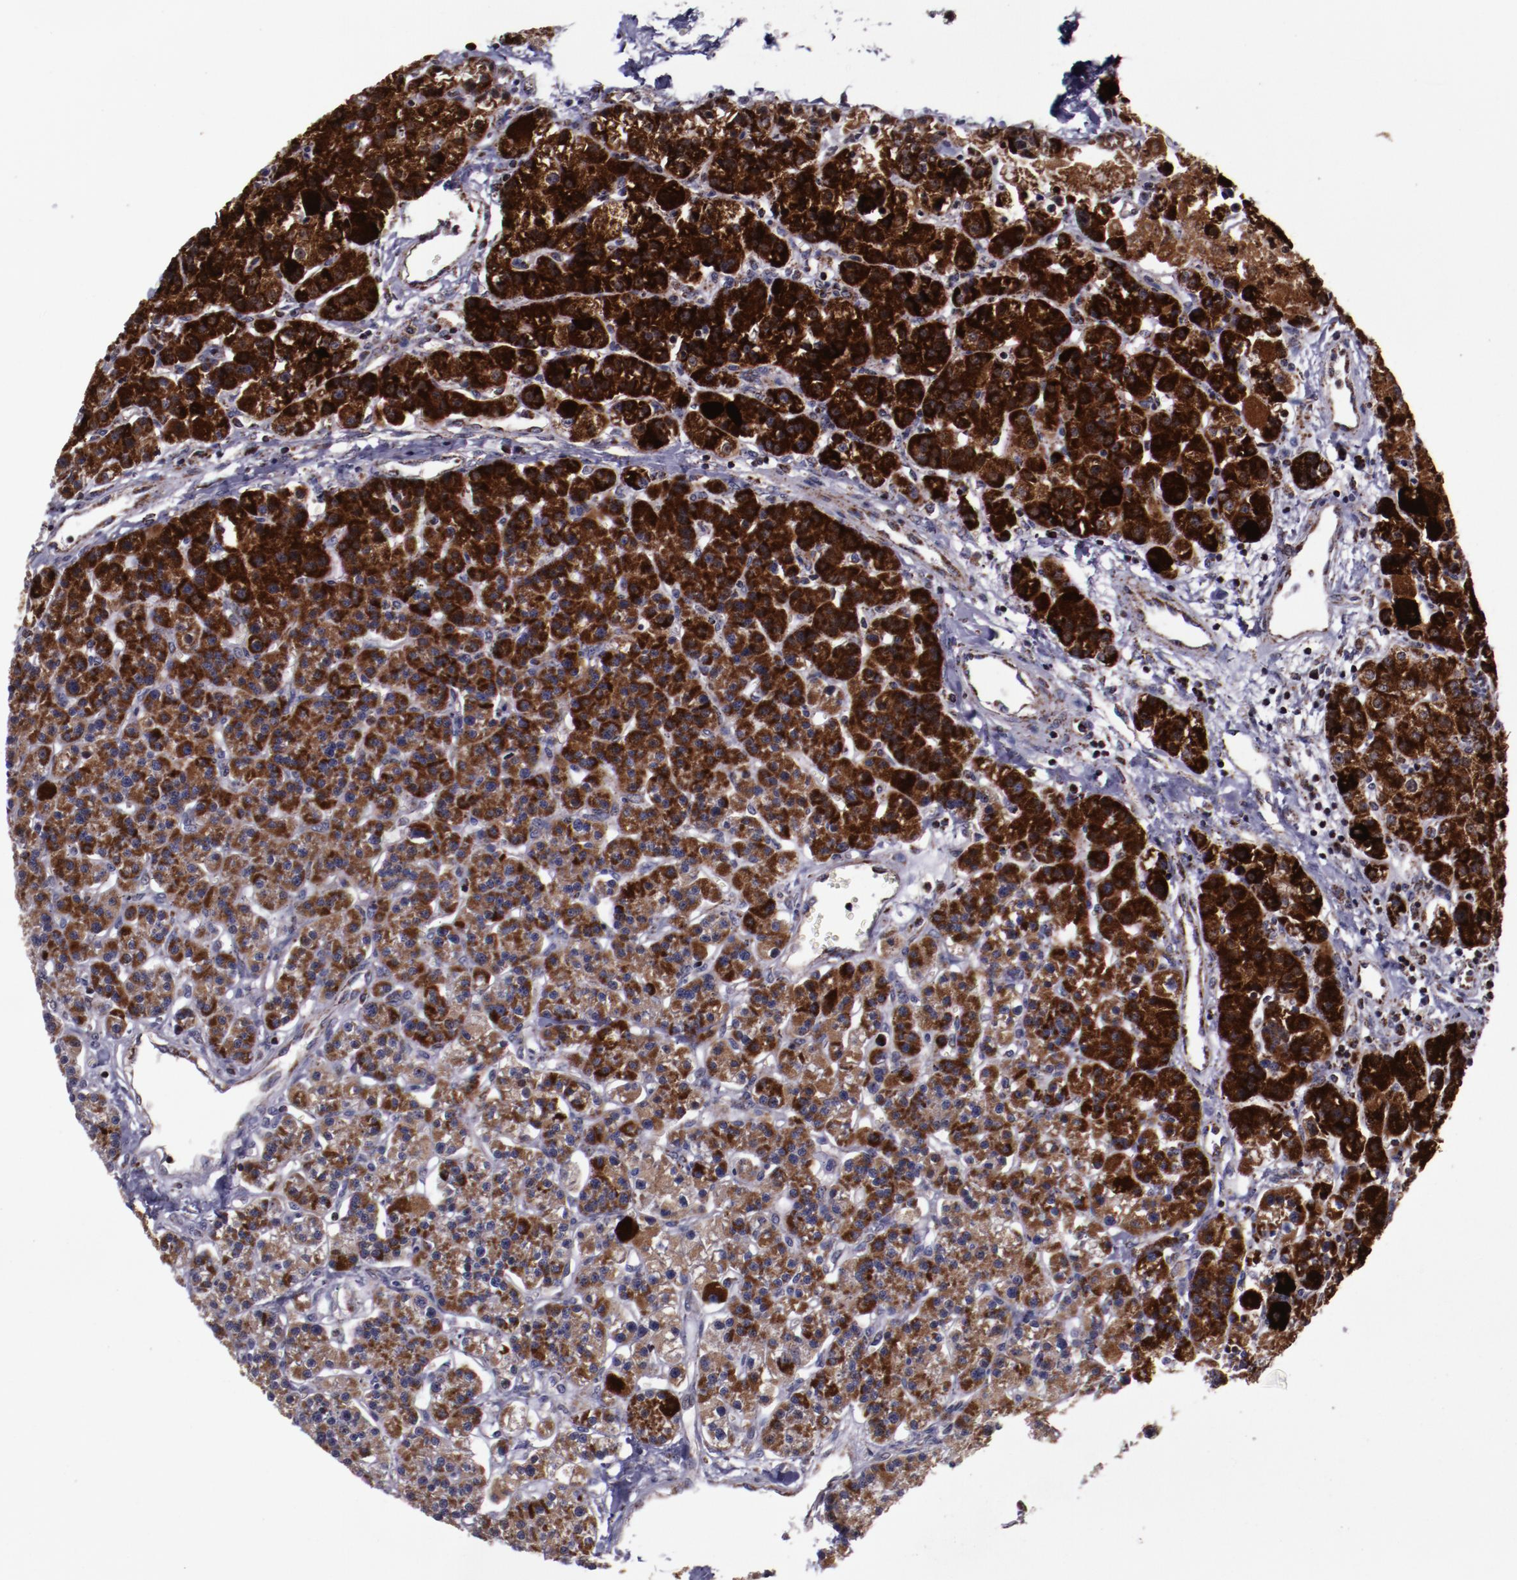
{"staining": {"intensity": "strong", "quantity": ">75%", "location": "cytoplasmic/membranous"}, "tissue": "parathyroid gland", "cell_type": "Glandular cells", "image_type": "normal", "snomed": [{"axis": "morphology", "description": "Normal tissue, NOS"}, {"axis": "topography", "description": "Parathyroid gland"}], "caption": "Protein staining shows strong cytoplasmic/membranous expression in about >75% of glandular cells in unremarkable parathyroid gland. (DAB = brown stain, brightfield microscopy at high magnification).", "gene": "LONP1", "patient": {"sex": "female", "age": 58}}